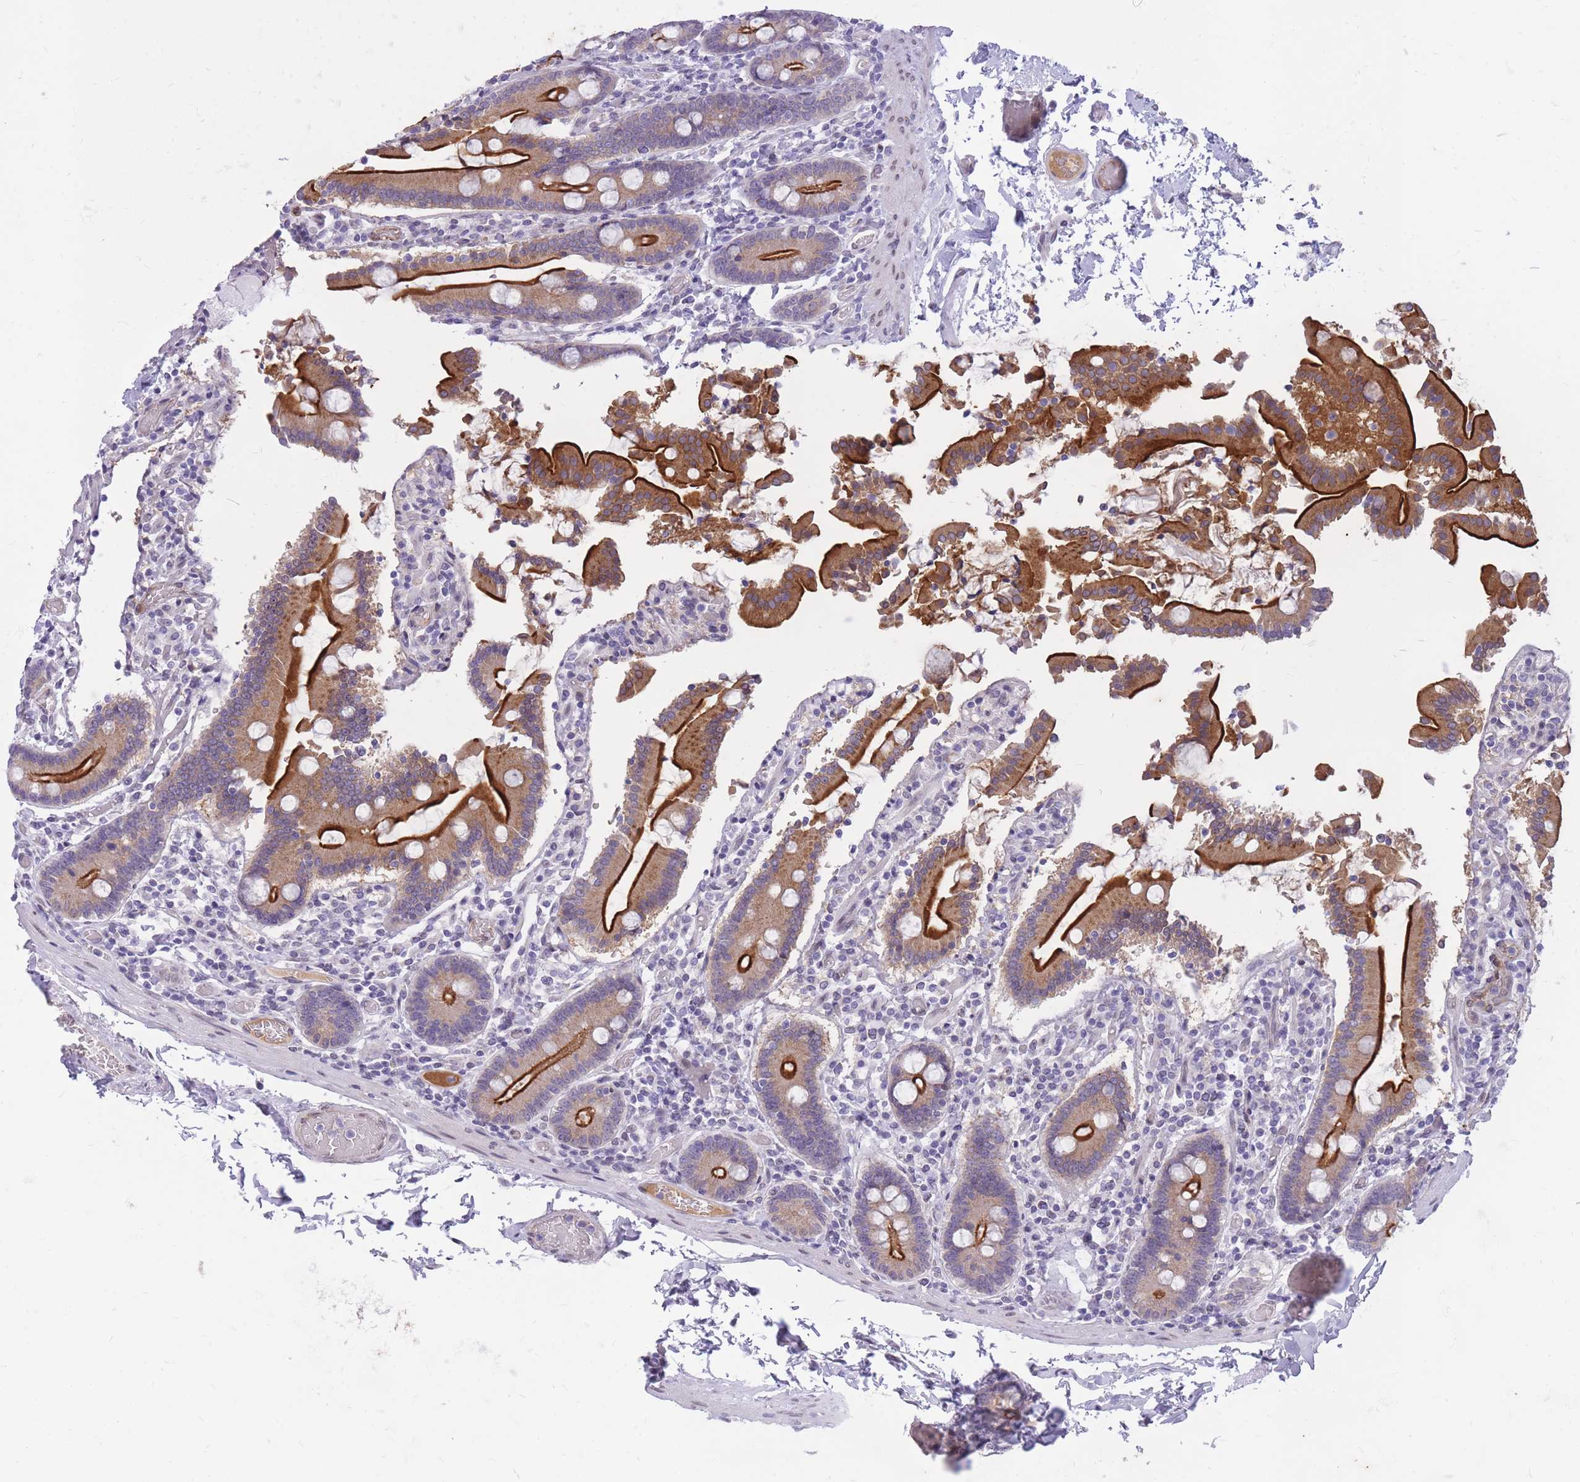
{"staining": {"intensity": "strong", "quantity": ">75%", "location": "cytoplasmic/membranous"}, "tissue": "duodenum", "cell_type": "Glandular cells", "image_type": "normal", "snomed": [{"axis": "morphology", "description": "Normal tissue, NOS"}, {"axis": "topography", "description": "Duodenum"}], "caption": "This is a micrograph of immunohistochemistry (IHC) staining of normal duodenum, which shows strong positivity in the cytoplasmic/membranous of glandular cells.", "gene": "HOOK2", "patient": {"sex": "male", "age": 55}}